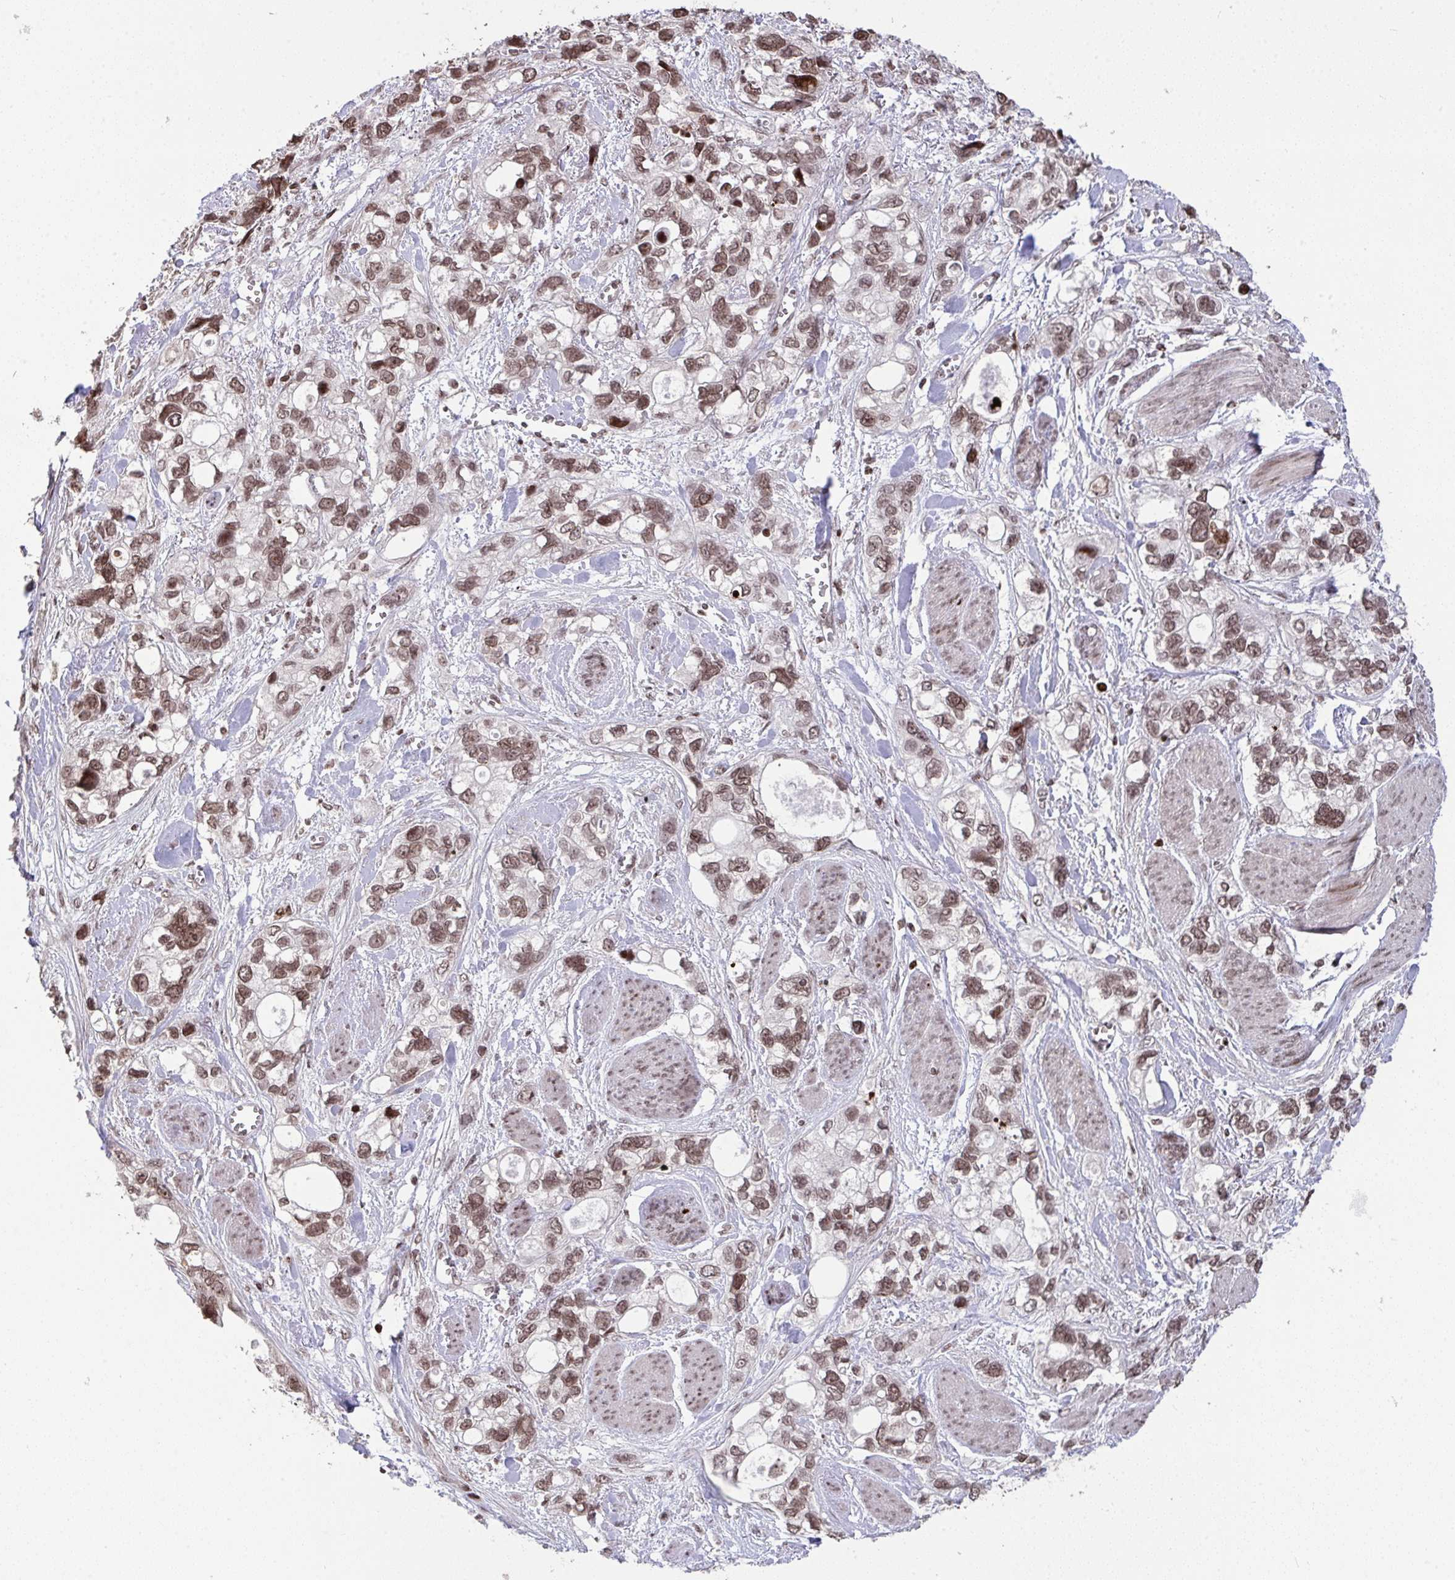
{"staining": {"intensity": "moderate", "quantity": ">75%", "location": "nuclear"}, "tissue": "stomach cancer", "cell_type": "Tumor cells", "image_type": "cancer", "snomed": [{"axis": "morphology", "description": "Adenocarcinoma, NOS"}, {"axis": "topography", "description": "Stomach, upper"}], "caption": "DAB (3,3'-diaminobenzidine) immunohistochemical staining of stomach adenocarcinoma exhibits moderate nuclear protein staining in approximately >75% of tumor cells. The protein is stained brown, and the nuclei are stained in blue (DAB (3,3'-diaminobenzidine) IHC with brightfield microscopy, high magnification).", "gene": "NIP7", "patient": {"sex": "female", "age": 81}}